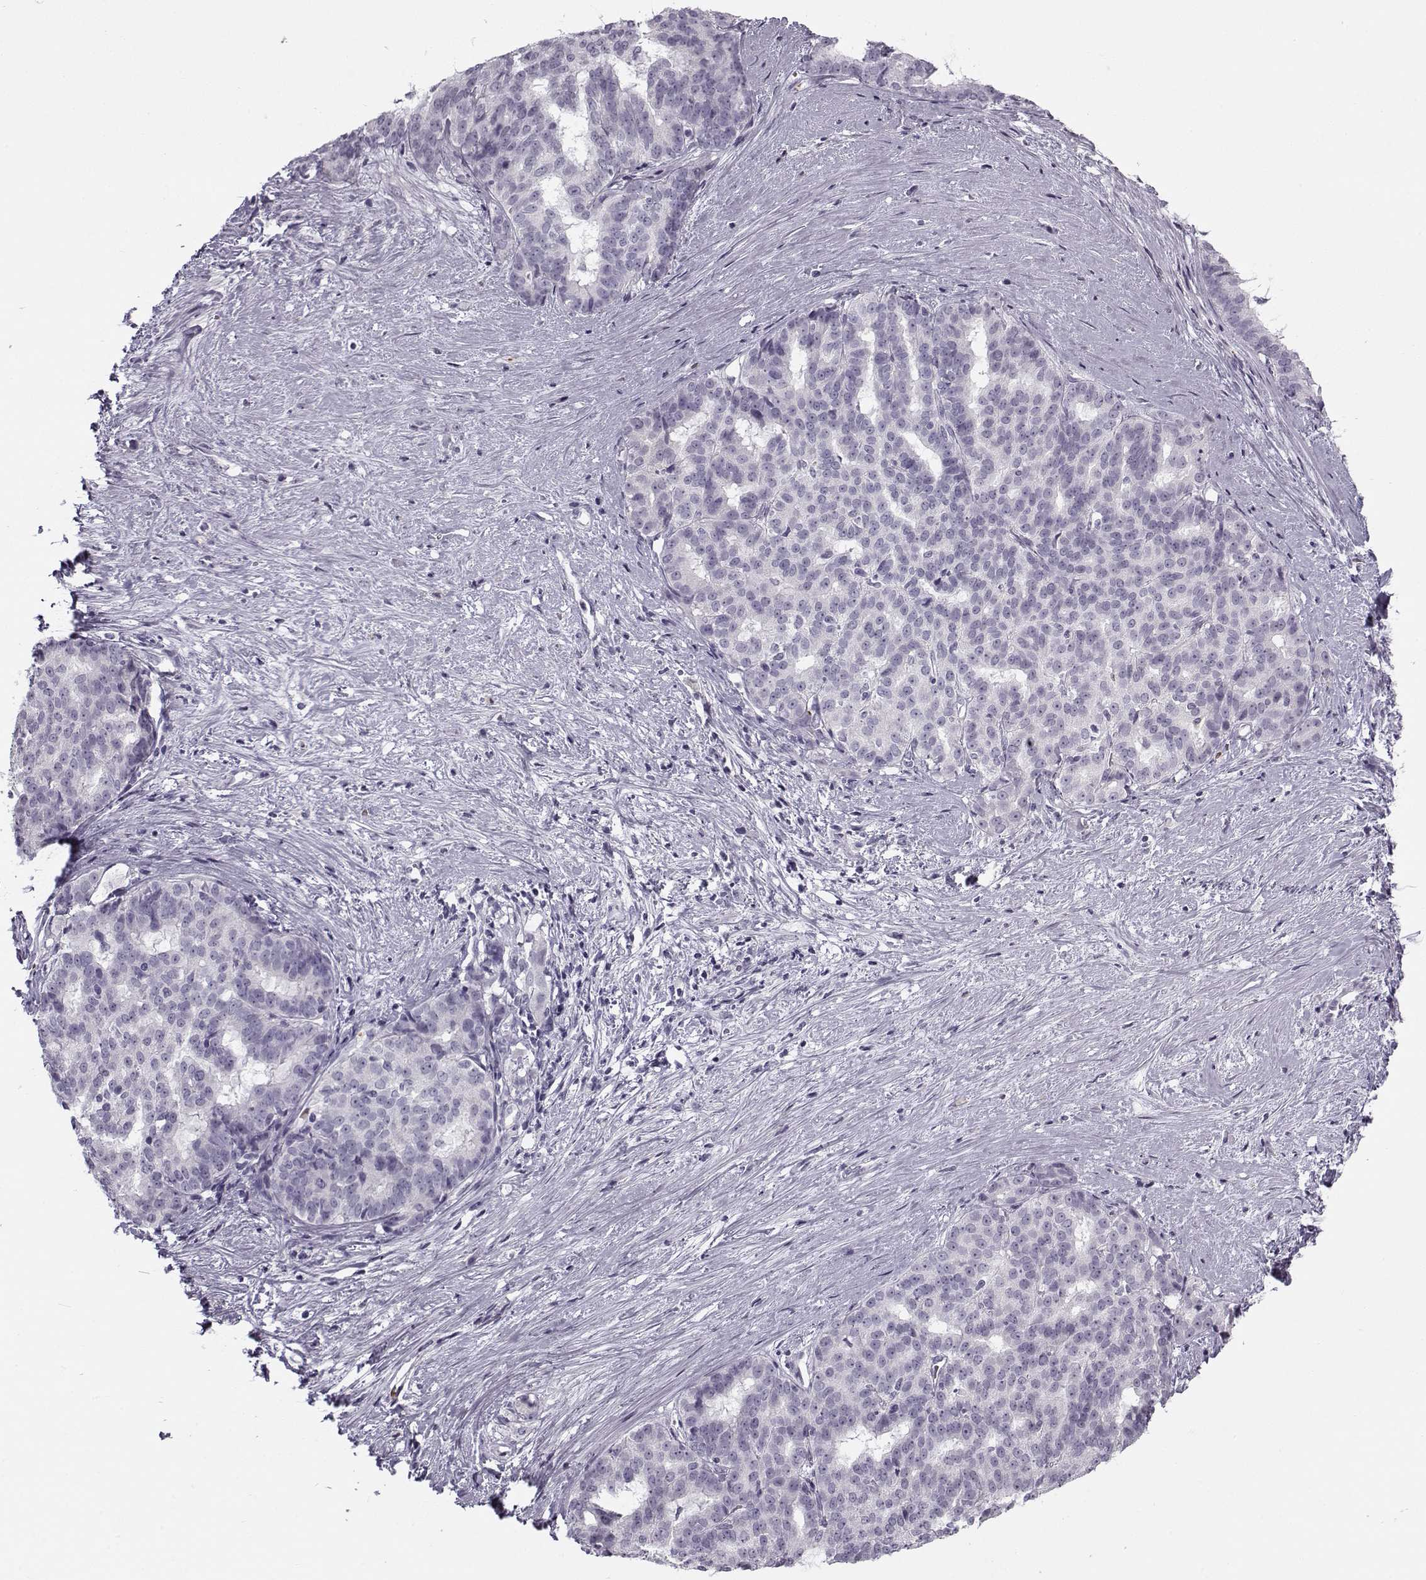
{"staining": {"intensity": "negative", "quantity": "none", "location": "none"}, "tissue": "liver cancer", "cell_type": "Tumor cells", "image_type": "cancer", "snomed": [{"axis": "morphology", "description": "Cholangiocarcinoma"}, {"axis": "topography", "description": "Liver"}], "caption": "A micrograph of liver cancer (cholangiocarcinoma) stained for a protein shows no brown staining in tumor cells.", "gene": "SNCA", "patient": {"sex": "female", "age": 47}}